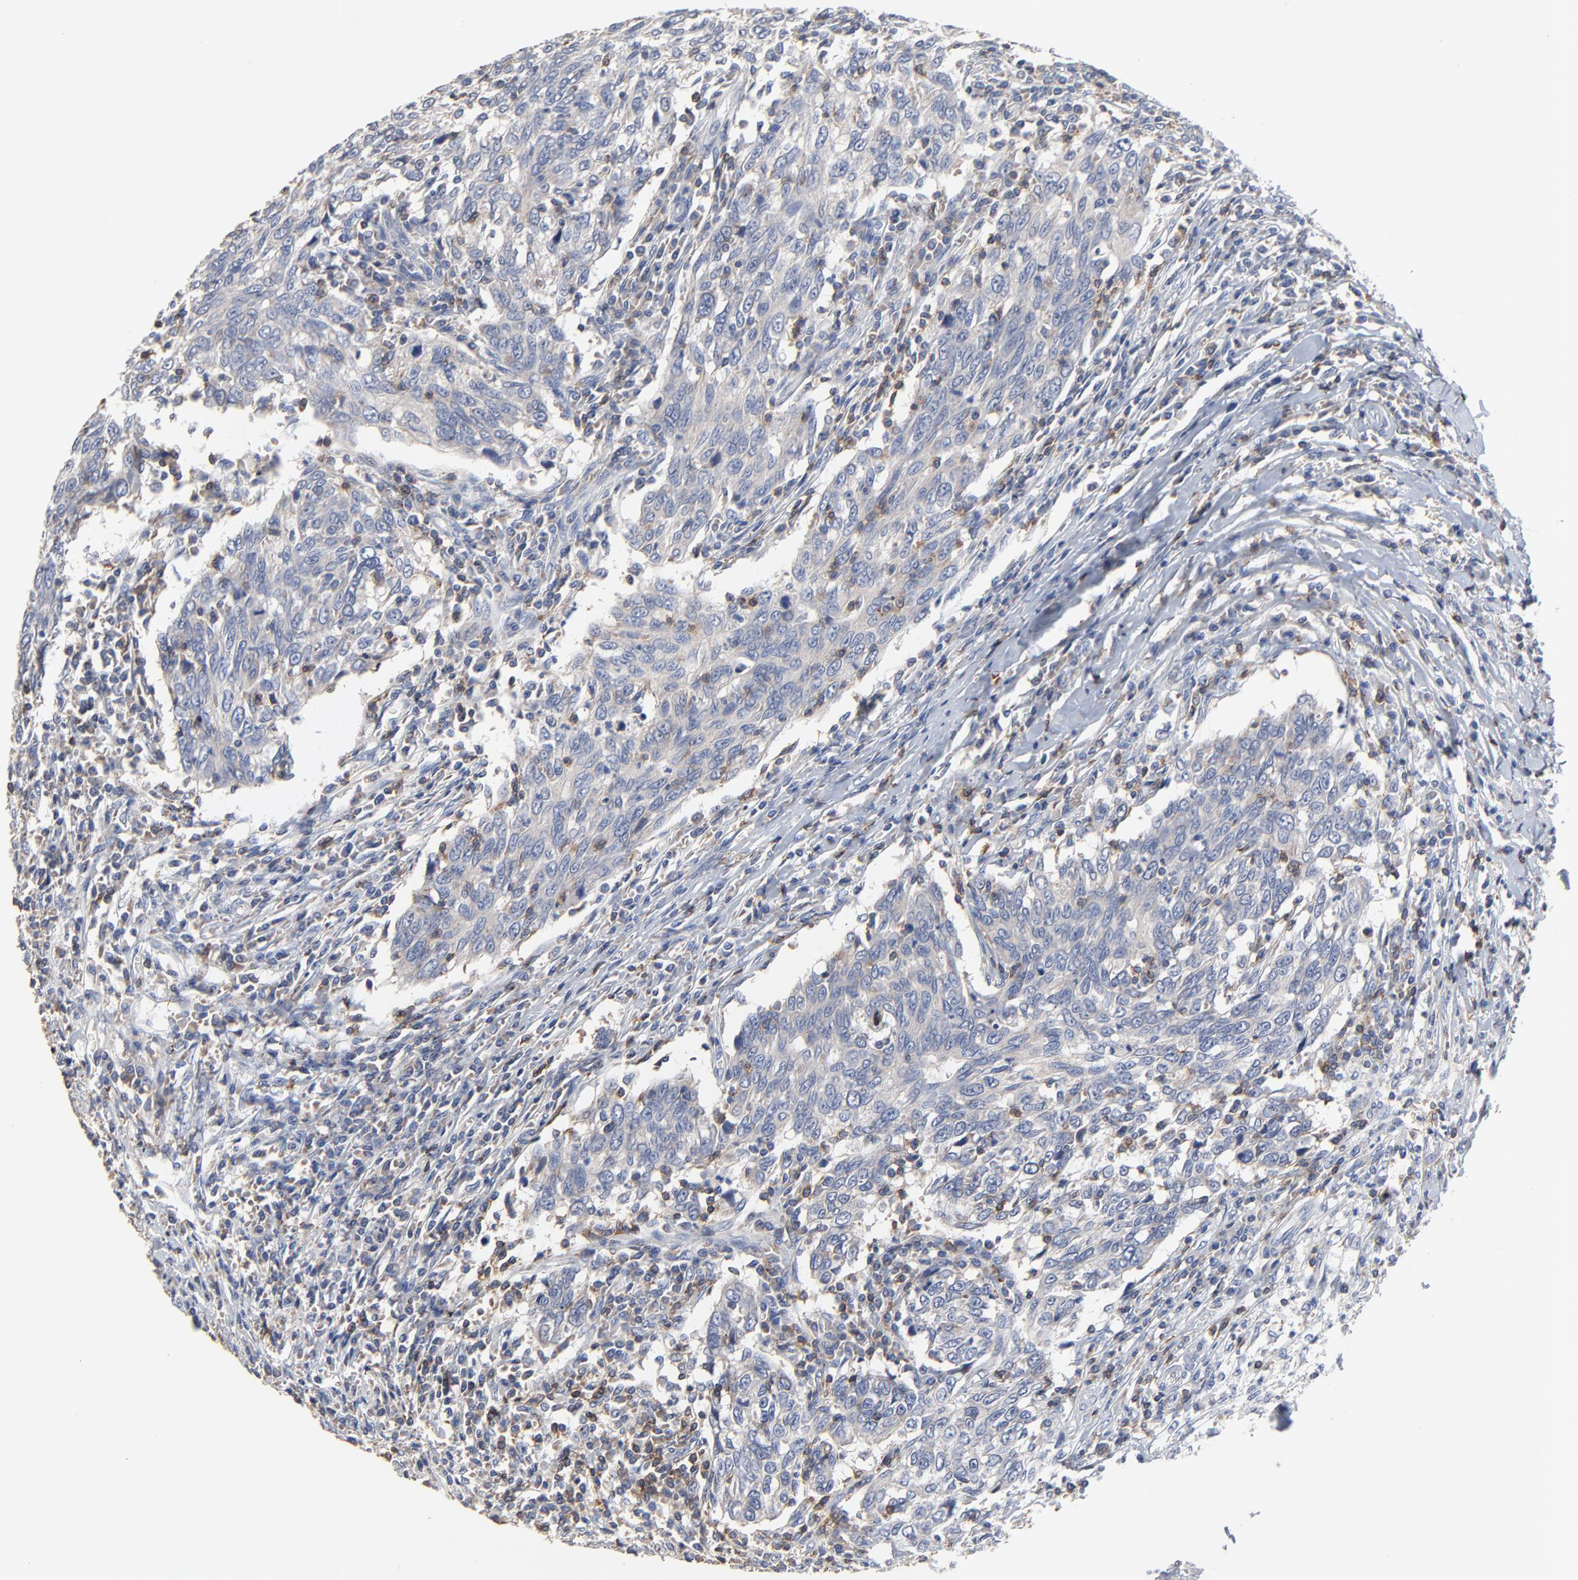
{"staining": {"intensity": "negative", "quantity": "none", "location": "none"}, "tissue": "breast cancer", "cell_type": "Tumor cells", "image_type": "cancer", "snomed": [{"axis": "morphology", "description": "Duct carcinoma"}, {"axis": "topography", "description": "Breast"}], "caption": "Photomicrograph shows no protein positivity in tumor cells of breast cancer (intraductal carcinoma) tissue.", "gene": "SKAP1", "patient": {"sex": "female", "age": 50}}